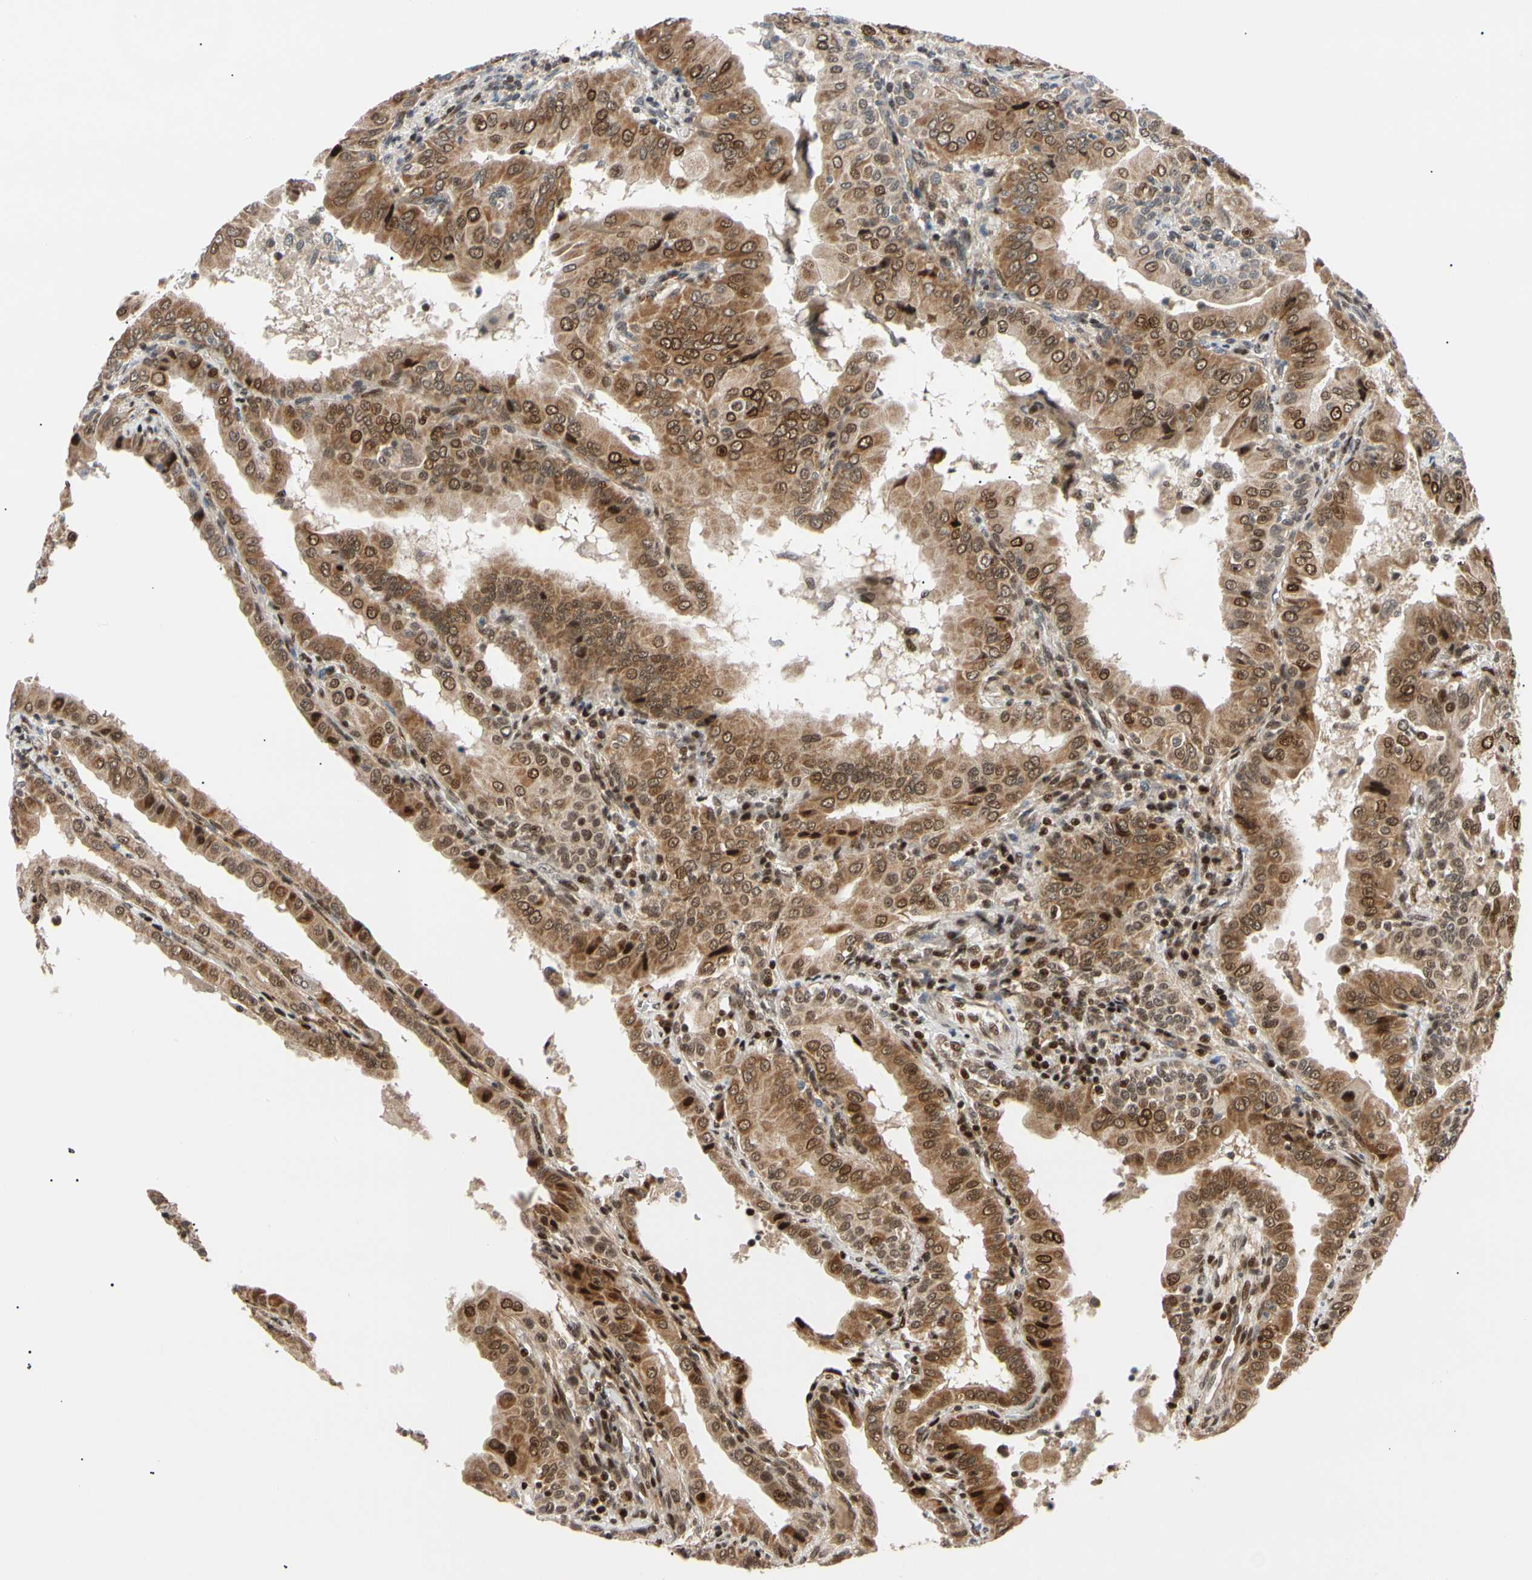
{"staining": {"intensity": "moderate", "quantity": ">75%", "location": "cytoplasmic/membranous"}, "tissue": "thyroid cancer", "cell_type": "Tumor cells", "image_type": "cancer", "snomed": [{"axis": "morphology", "description": "Papillary adenocarcinoma, NOS"}, {"axis": "topography", "description": "Thyroid gland"}], "caption": "Immunohistochemical staining of human thyroid papillary adenocarcinoma demonstrates medium levels of moderate cytoplasmic/membranous protein staining in approximately >75% of tumor cells. Ihc stains the protein in brown and the nuclei are stained blue.", "gene": "E2F1", "patient": {"sex": "male", "age": 33}}